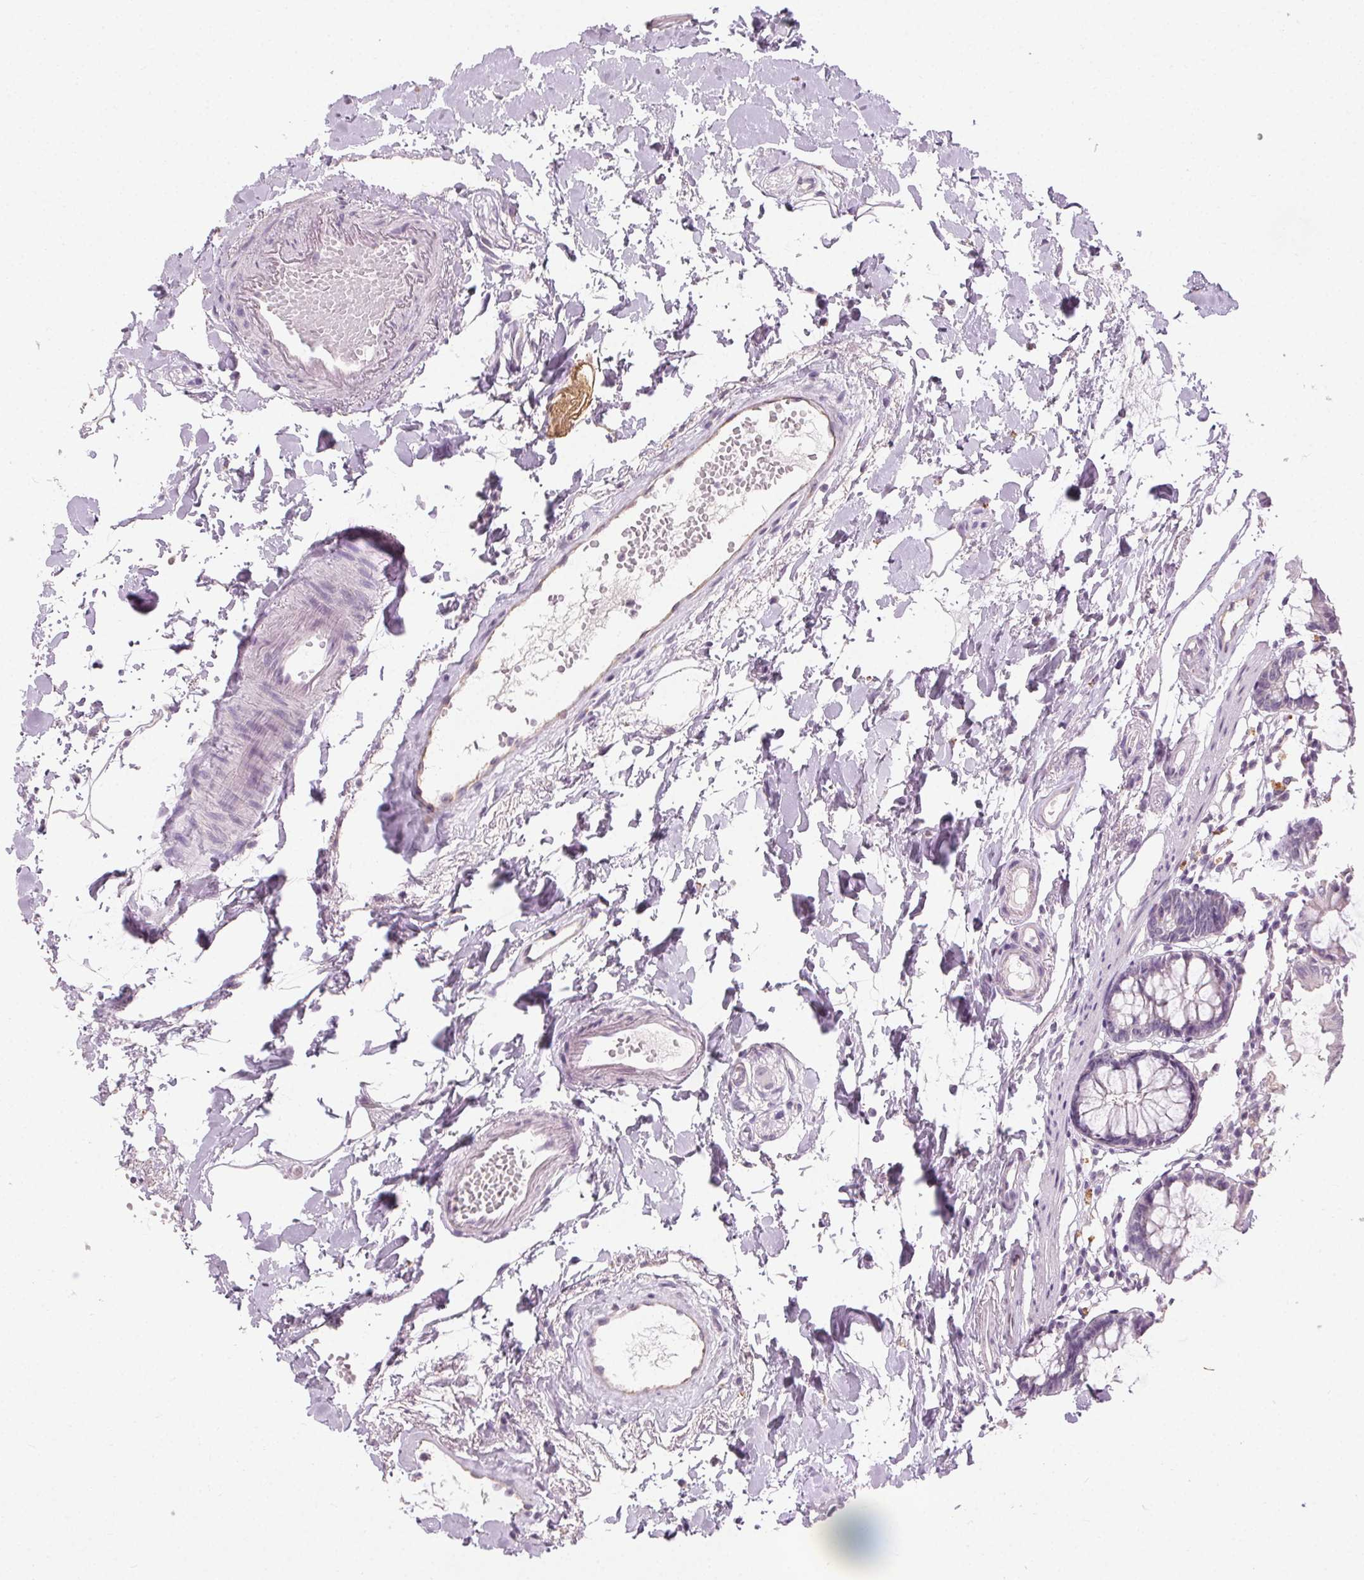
{"staining": {"intensity": "negative", "quantity": "none", "location": "none"}, "tissue": "colon", "cell_type": "Endothelial cells", "image_type": "normal", "snomed": [{"axis": "morphology", "description": "Normal tissue, NOS"}, {"axis": "topography", "description": "Colon"}], "caption": "Endothelial cells are negative for brown protein staining in benign colon. (Stains: DAB (3,3'-diaminobenzidine) IHC with hematoxylin counter stain, Microscopy: brightfield microscopy at high magnification).", "gene": "CLTRN", "patient": {"sex": "female", "age": 84}}